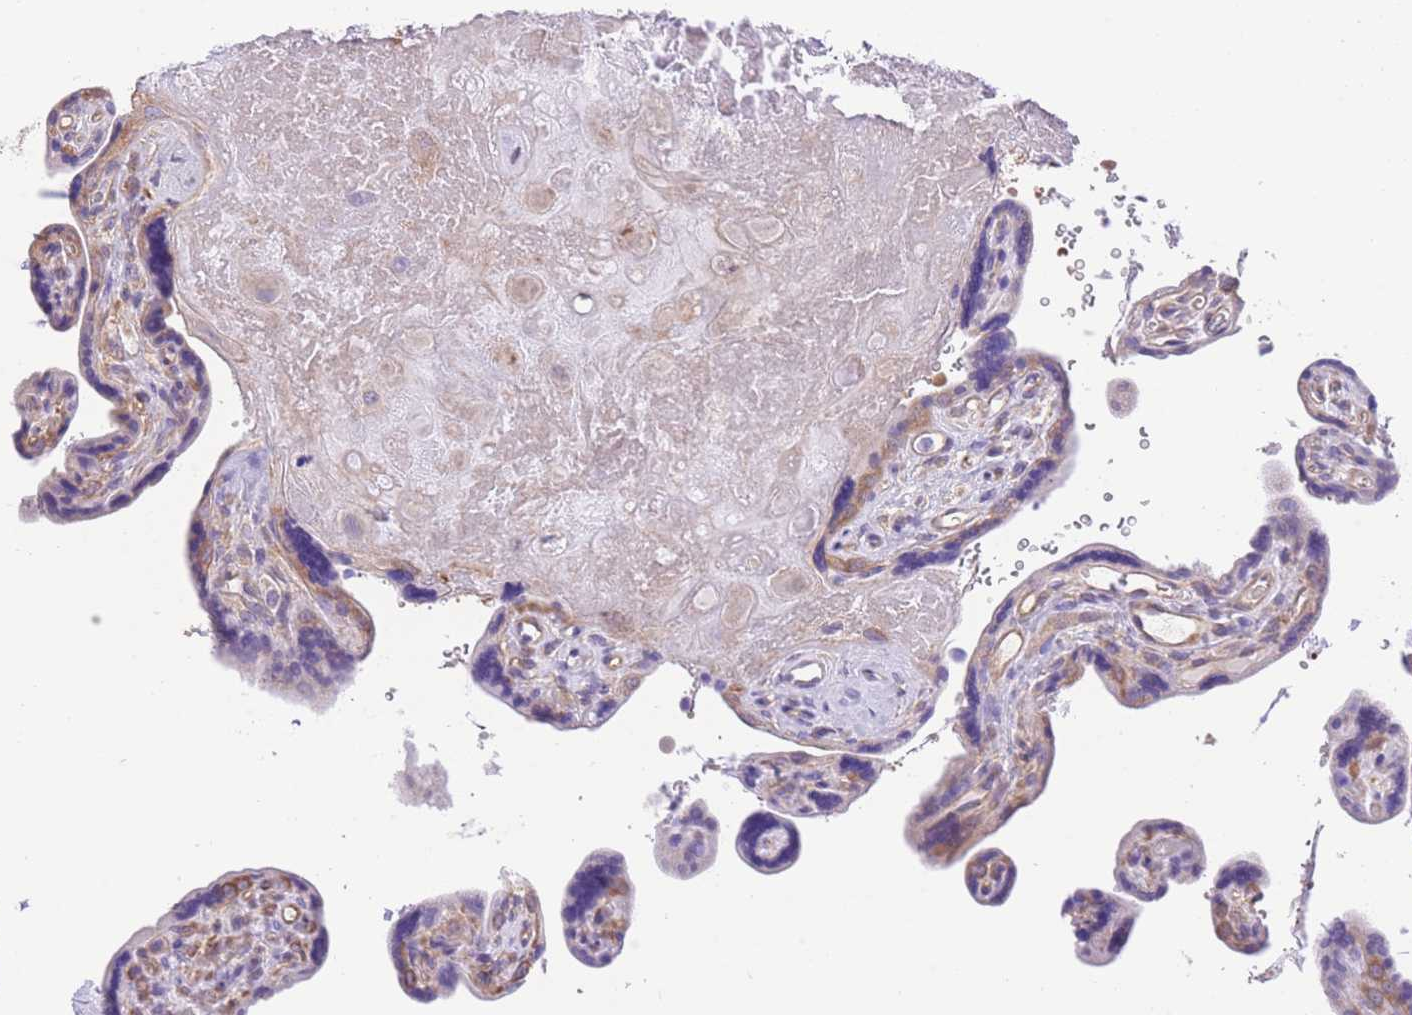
{"staining": {"intensity": "moderate", "quantity": "<25%", "location": "cytoplasmic/membranous"}, "tissue": "placenta", "cell_type": "Trophoblastic cells", "image_type": "normal", "snomed": [{"axis": "morphology", "description": "Normal tissue, NOS"}, {"axis": "topography", "description": "Placenta"}], "caption": "DAB immunohistochemical staining of benign placenta exhibits moderate cytoplasmic/membranous protein positivity in about <25% of trophoblastic cells. (brown staining indicates protein expression, while blue staining denotes nuclei).", "gene": "RHOU", "patient": {"sex": "female", "age": 39}}